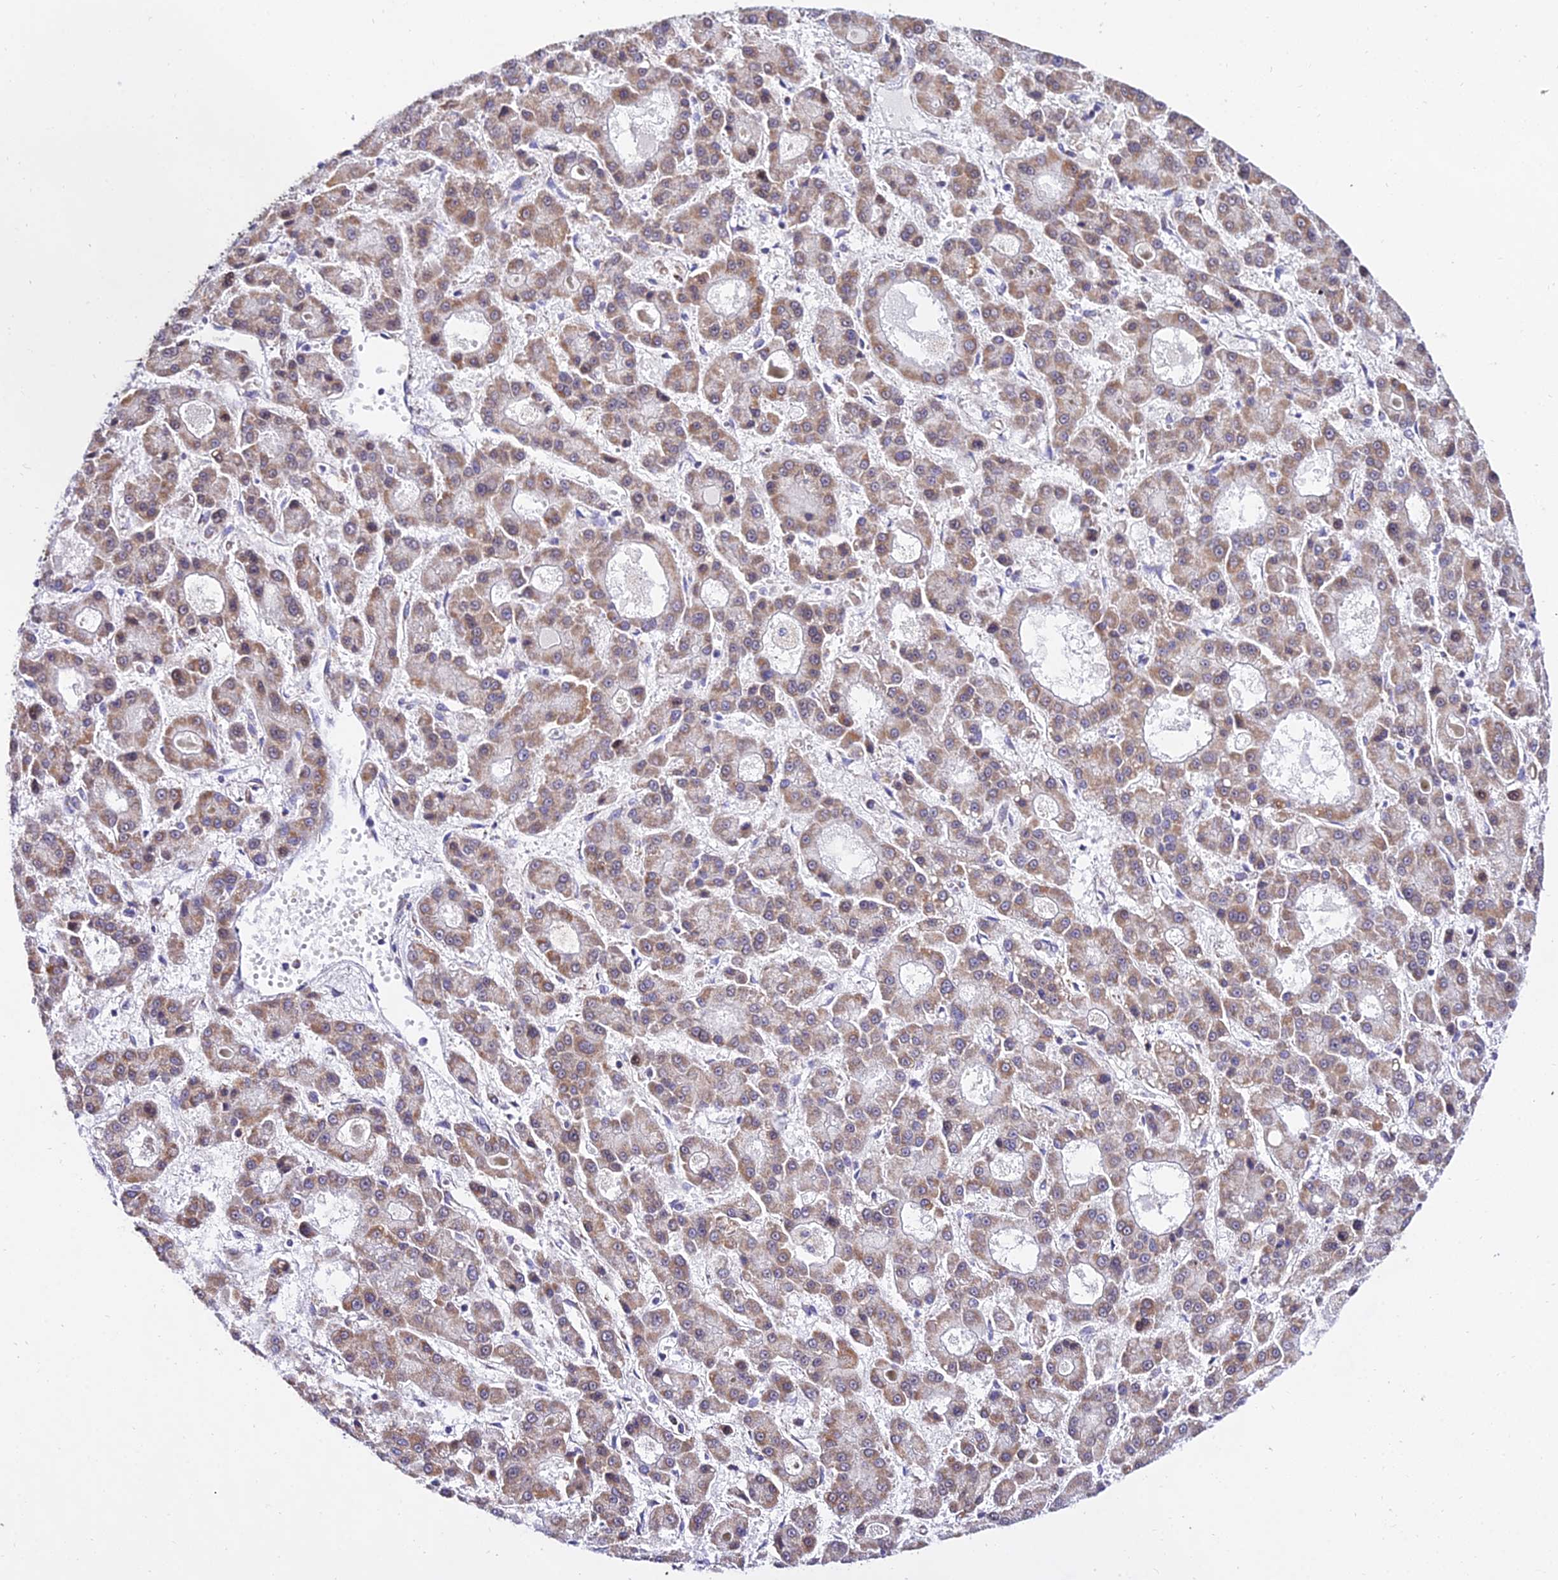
{"staining": {"intensity": "moderate", "quantity": ">75%", "location": "cytoplasmic/membranous"}, "tissue": "liver cancer", "cell_type": "Tumor cells", "image_type": "cancer", "snomed": [{"axis": "morphology", "description": "Carcinoma, Hepatocellular, NOS"}, {"axis": "topography", "description": "Liver"}], "caption": "Human liver cancer (hepatocellular carcinoma) stained with a brown dye displays moderate cytoplasmic/membranous positive staining in about >75% of tumor cells.", "gene": "ATP5PB", "patient": {"sex": "male", "age": 70}}